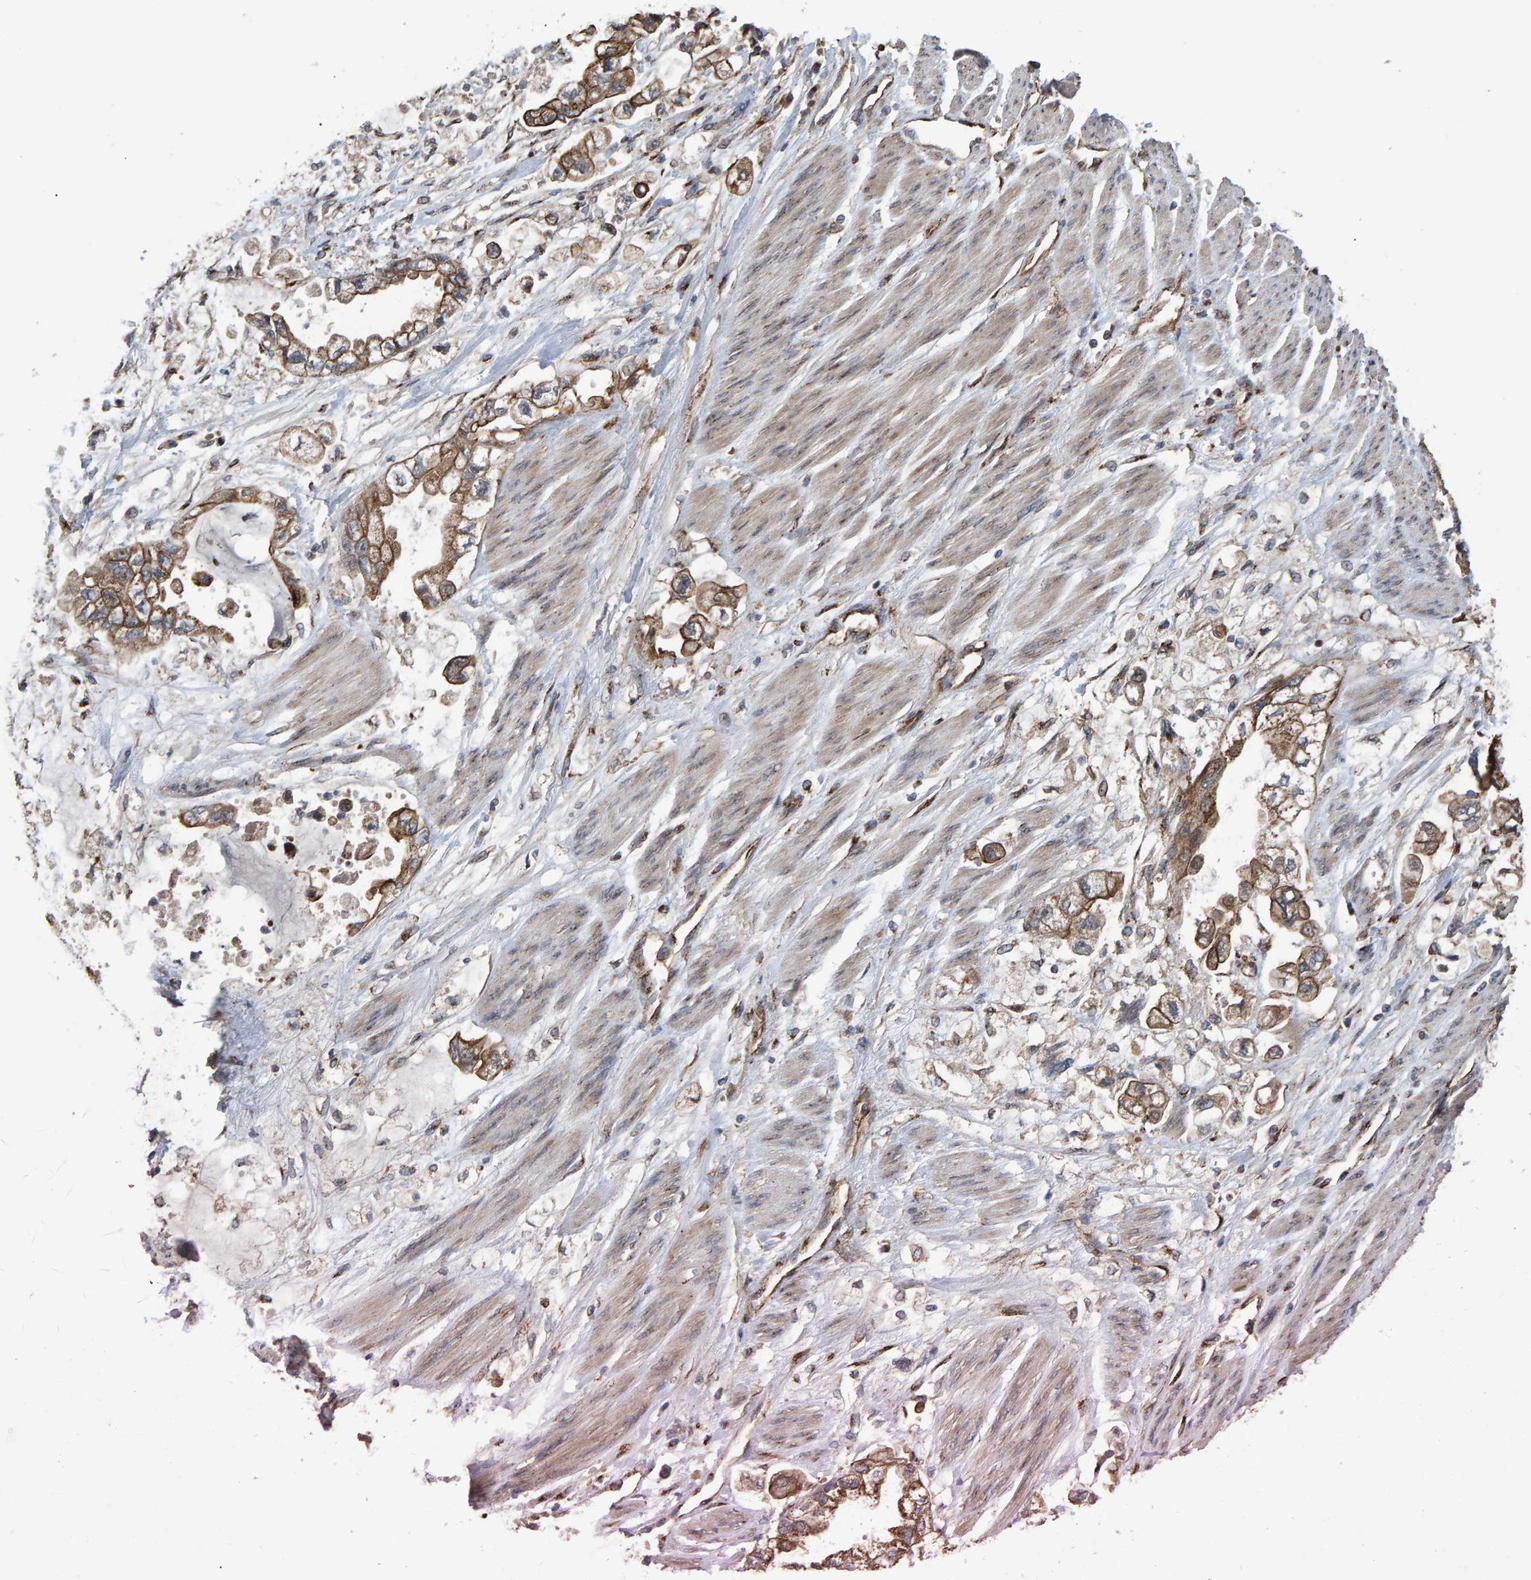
{"staining": {"intensity": "strong", "quantity": ">75%", "location": "cytoplasmic/membranous"}, "tissue": "stomach cancer", "cell_type": "Tumor cells", "image_type": "cancer", "snomed": [{"axis": "morphology", "description": "Normal tissue, NOS"}, {"axis": "morphology", "description": "Adenocarcinoma, NOS"}, {"axis": "topography", "description": "Stomach"}], "caption": "A brown stain highlights strong cytoplasmic/membranous staining of a protein in human adenocarcinoma (stomach) tumor cells.", "gene": "TRIM68", "patient": {"sex": "male", "age": 62}}